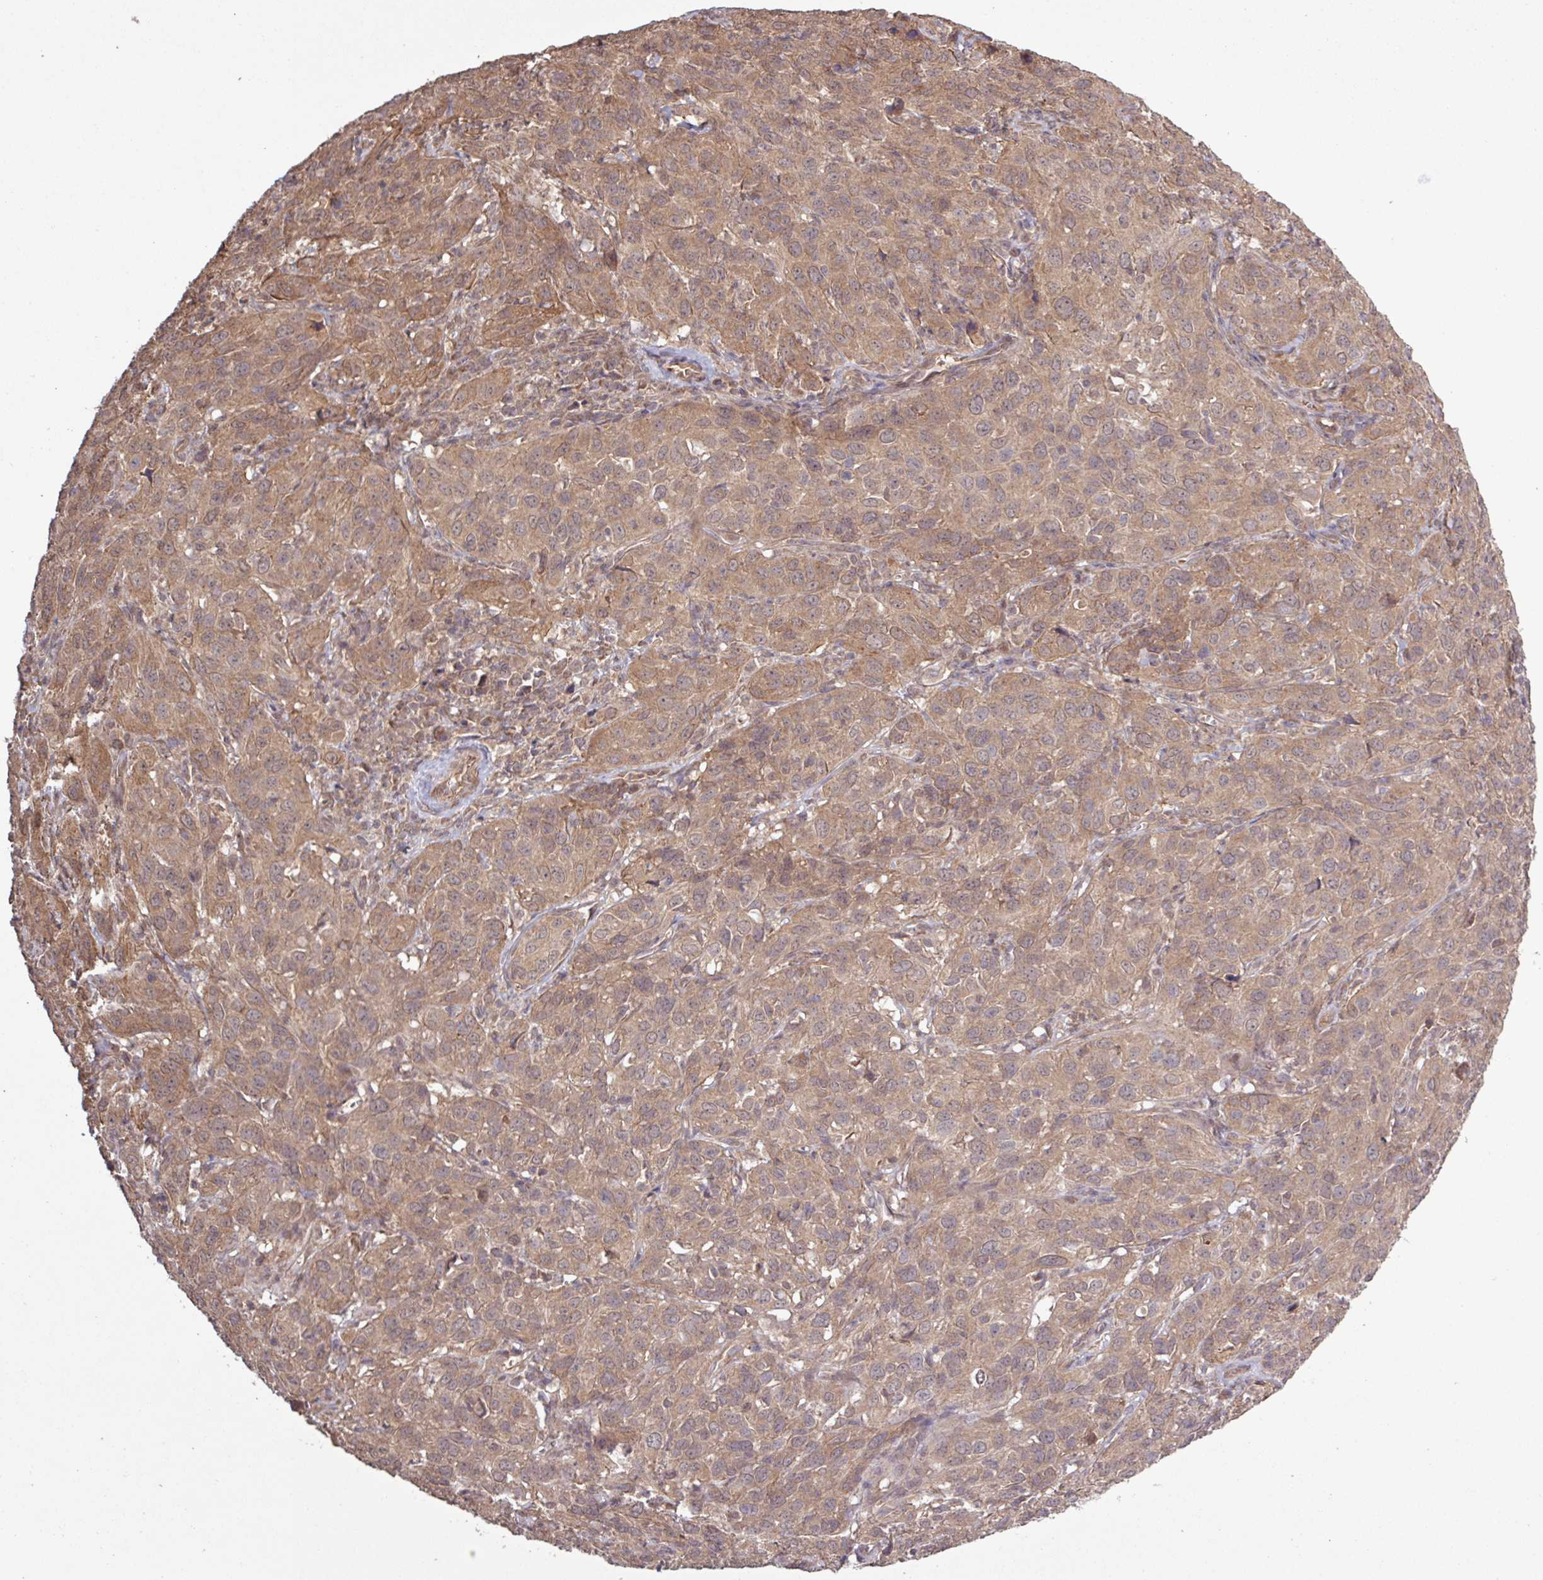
{"staining": {"intensity": "moderate", "quantity": ">75%", "location": "cytoplasmic/membranous"}, "tissue": "cervical cancer", "cell_type": "Tumor cells", "image_type": "cancer", "snomed": [{"axis": "morphology", "description": "Normal tissue, NOS"}, {"axis": "morphology", "description": "Squamous cell carcinoma, NOS"}, {"axis": "topography", "description": "Cervix"}], "caption": "Immunohistochemistry micrograph of cervical cancer (squamous cell carcinoma) stained for a protein (brown), which displays medium levels of moderate cytoplasmic/membranous staining in approximately >75% of tumor cells.", "gene": "TRABD2A", "patient": {"sex": "female", "age": 51}}